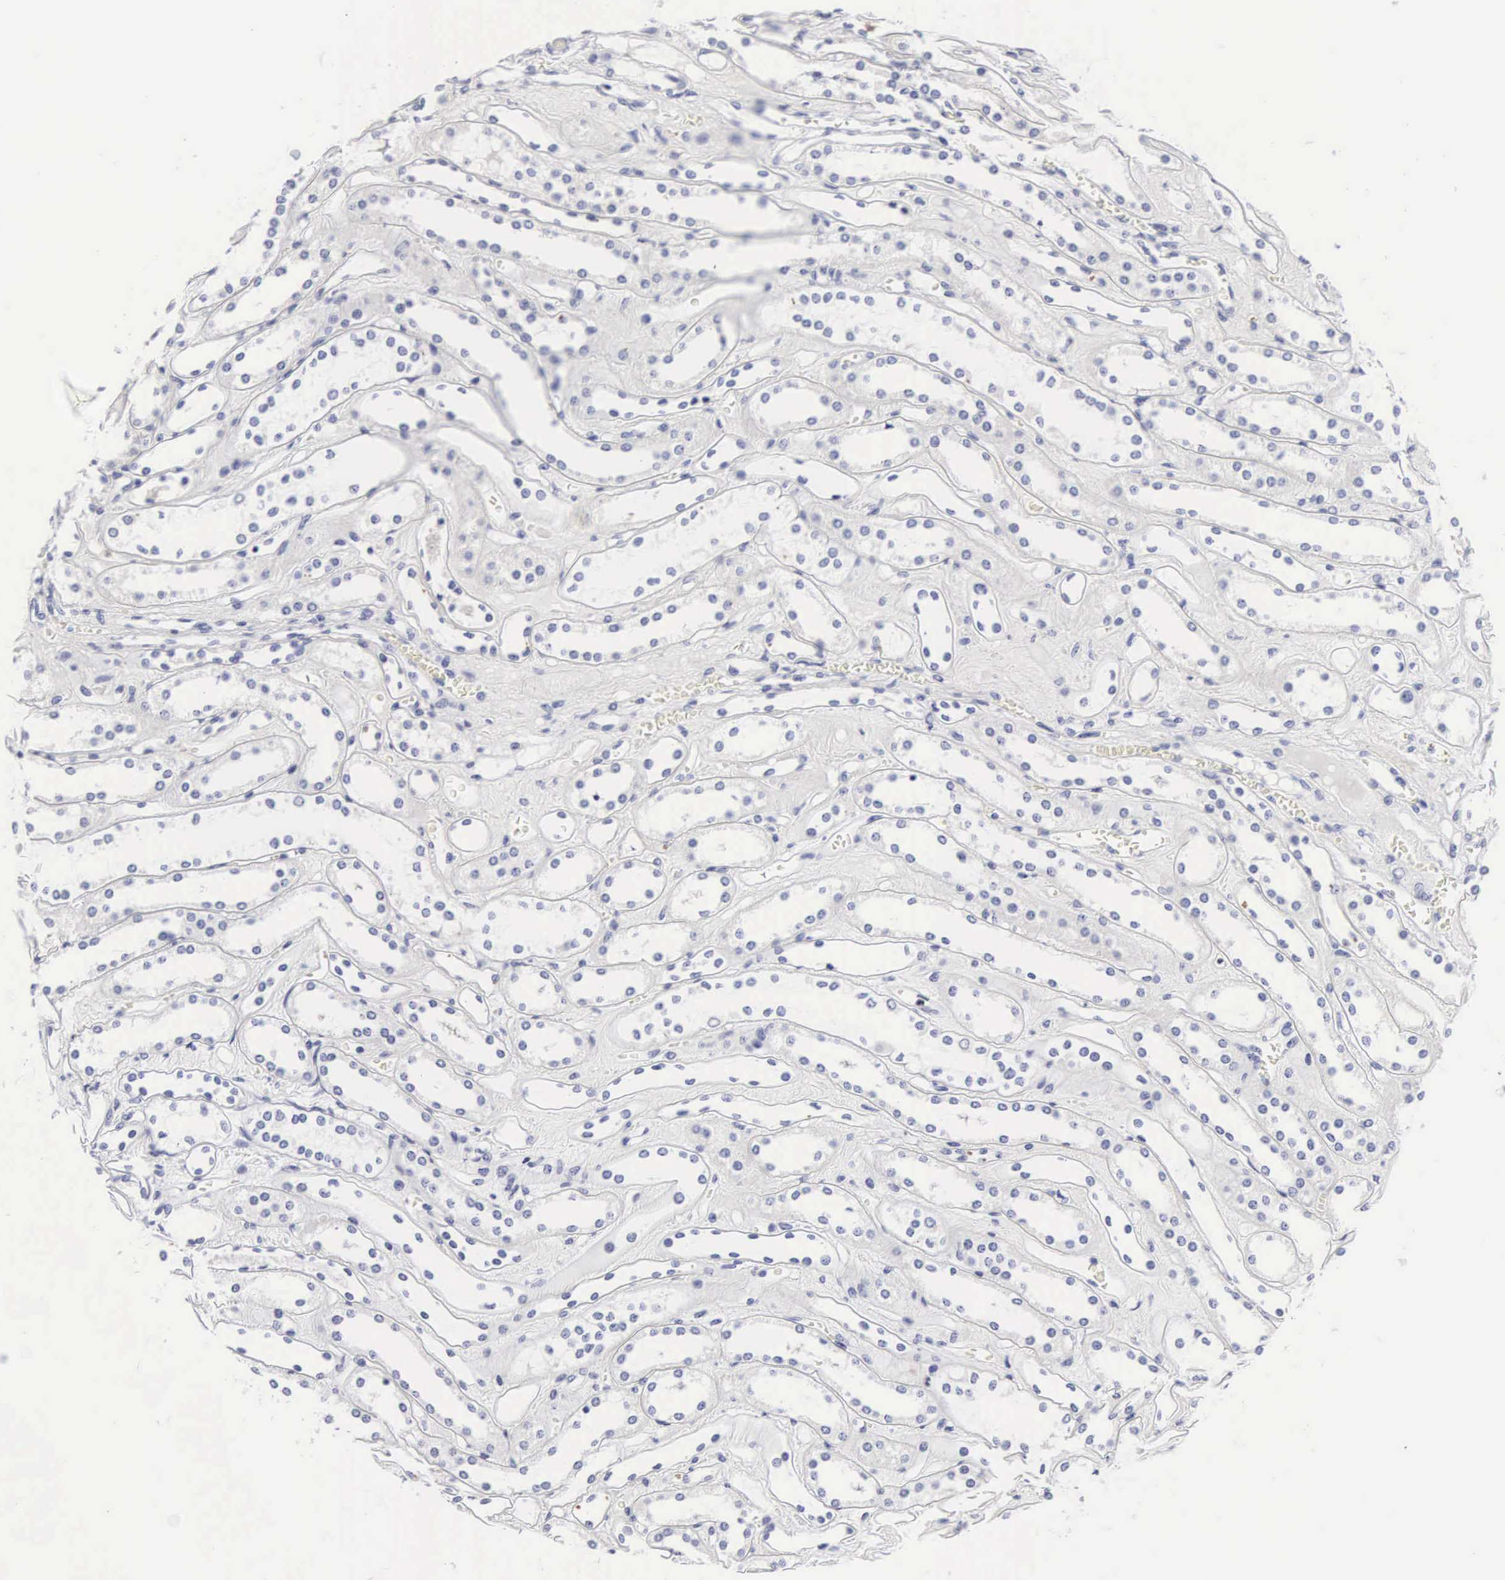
{"staining": {"intensity": "negative", "quantity": "none", "location": "none"}, "tissue": "kidney", "cell_type": "Cells in glomeruli", "image_type": "normal", "snomed": [{"axis": "morphology", "description": "Normal tissue, NOS"}, {"axis": "topography", "description": "Kidney"}], "caption": "This is an immunohistochemistry image of normal human kidney. There is no expression in cells in glomeruli.", "gene": "RNASE6", "patient": {"sex": "female", "age": 52}}